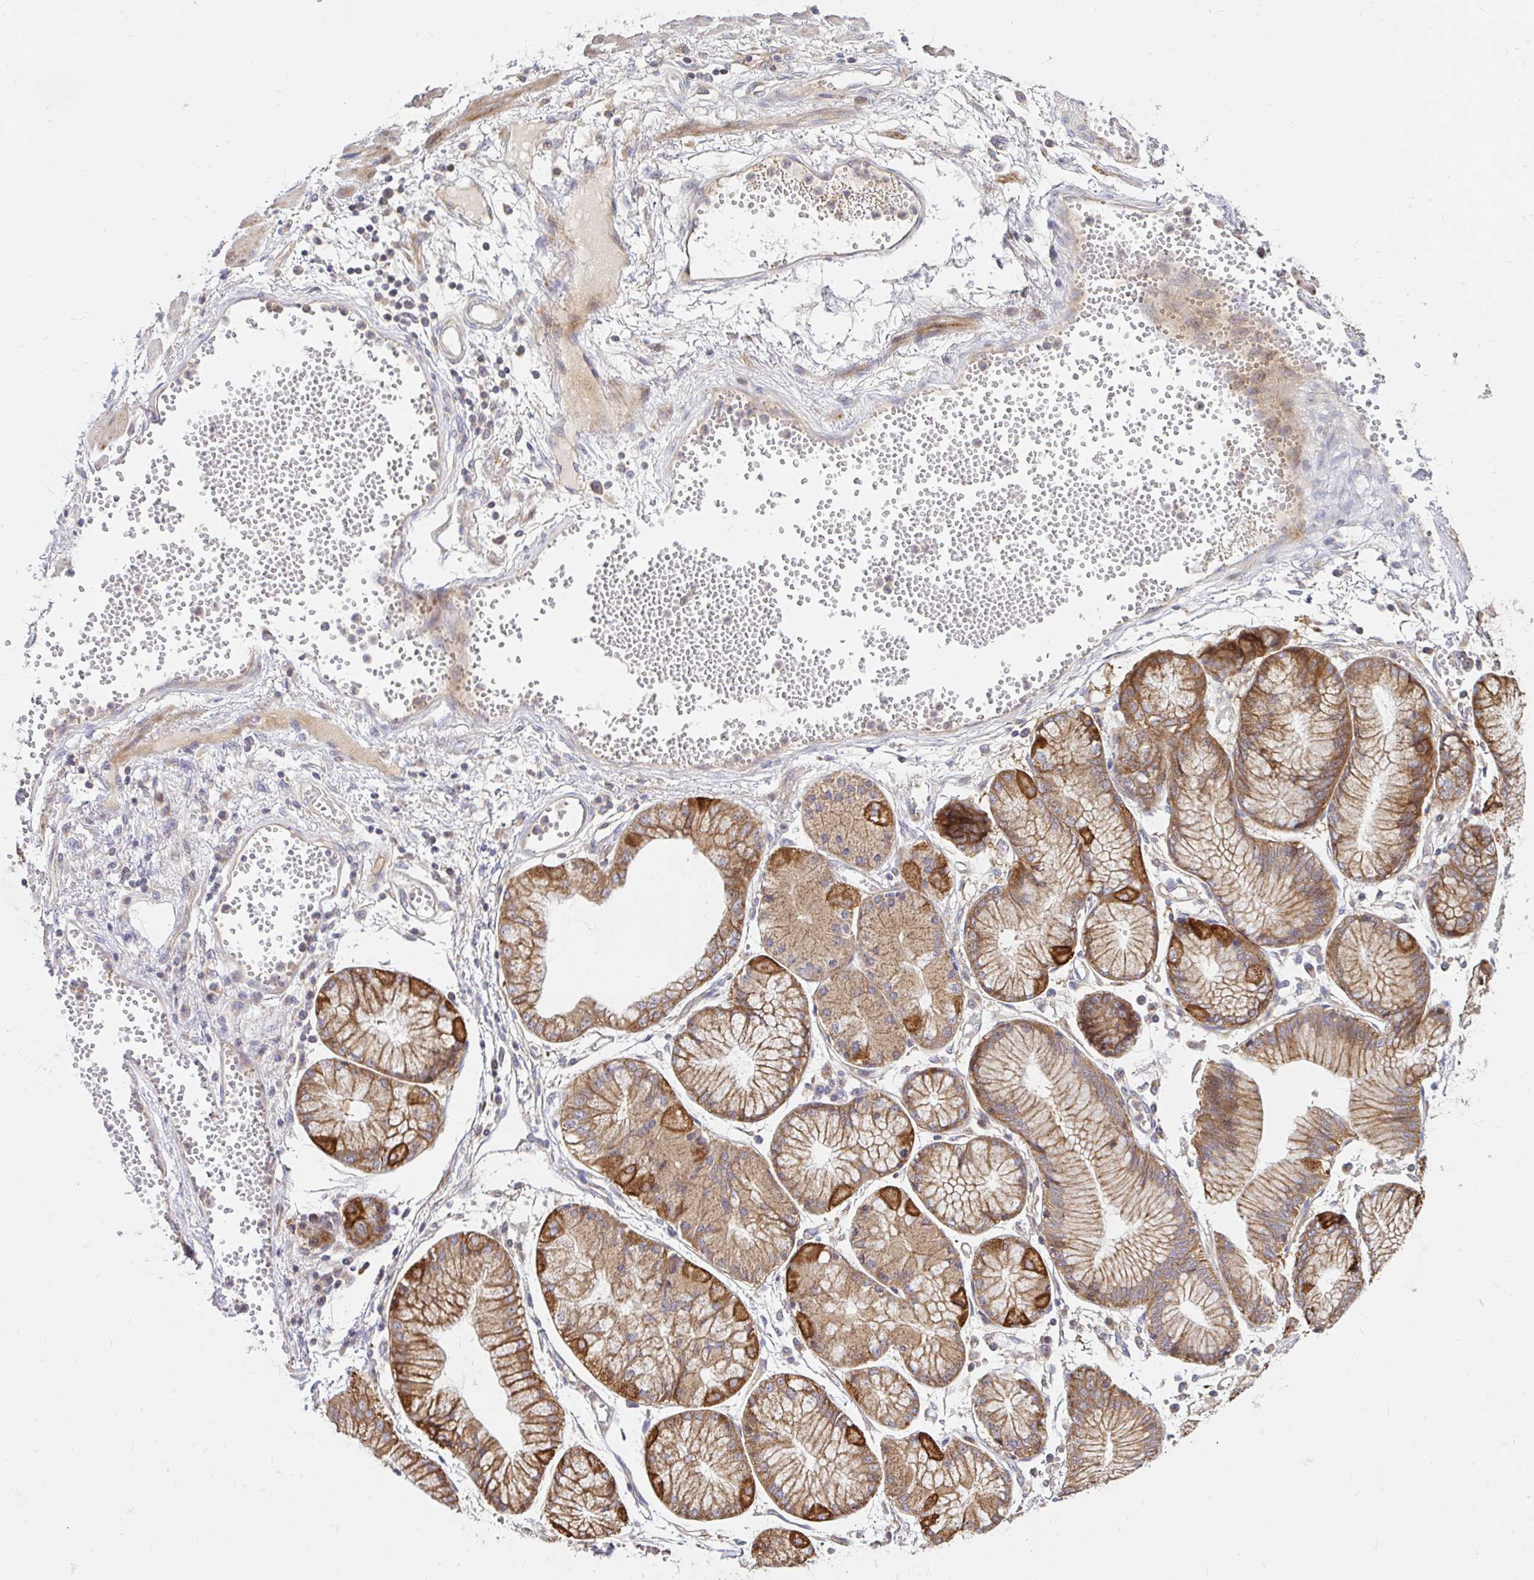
{"staining": {"intensity": "strong", "quantity": "<25%", "location": "cytoplasmic/membranous"}, "tissue": "stomach cancer", "cell_type": "Tumor cells", "image_type": "cancer", "snomed": [{"axis": "morphology", "description": "Adenocarcinoma, NOS"}, {"axis": "topography", "description": "Stomach, upper"}], "caption": "A photomicrograph of human adenocarcinoma (stomach) stained for a protein demonstrates strong cytoplasmic/membranous brown staining in tumor cells.", "gene": "ITGA2", "patient": {"sex": "male", "age": 69}}